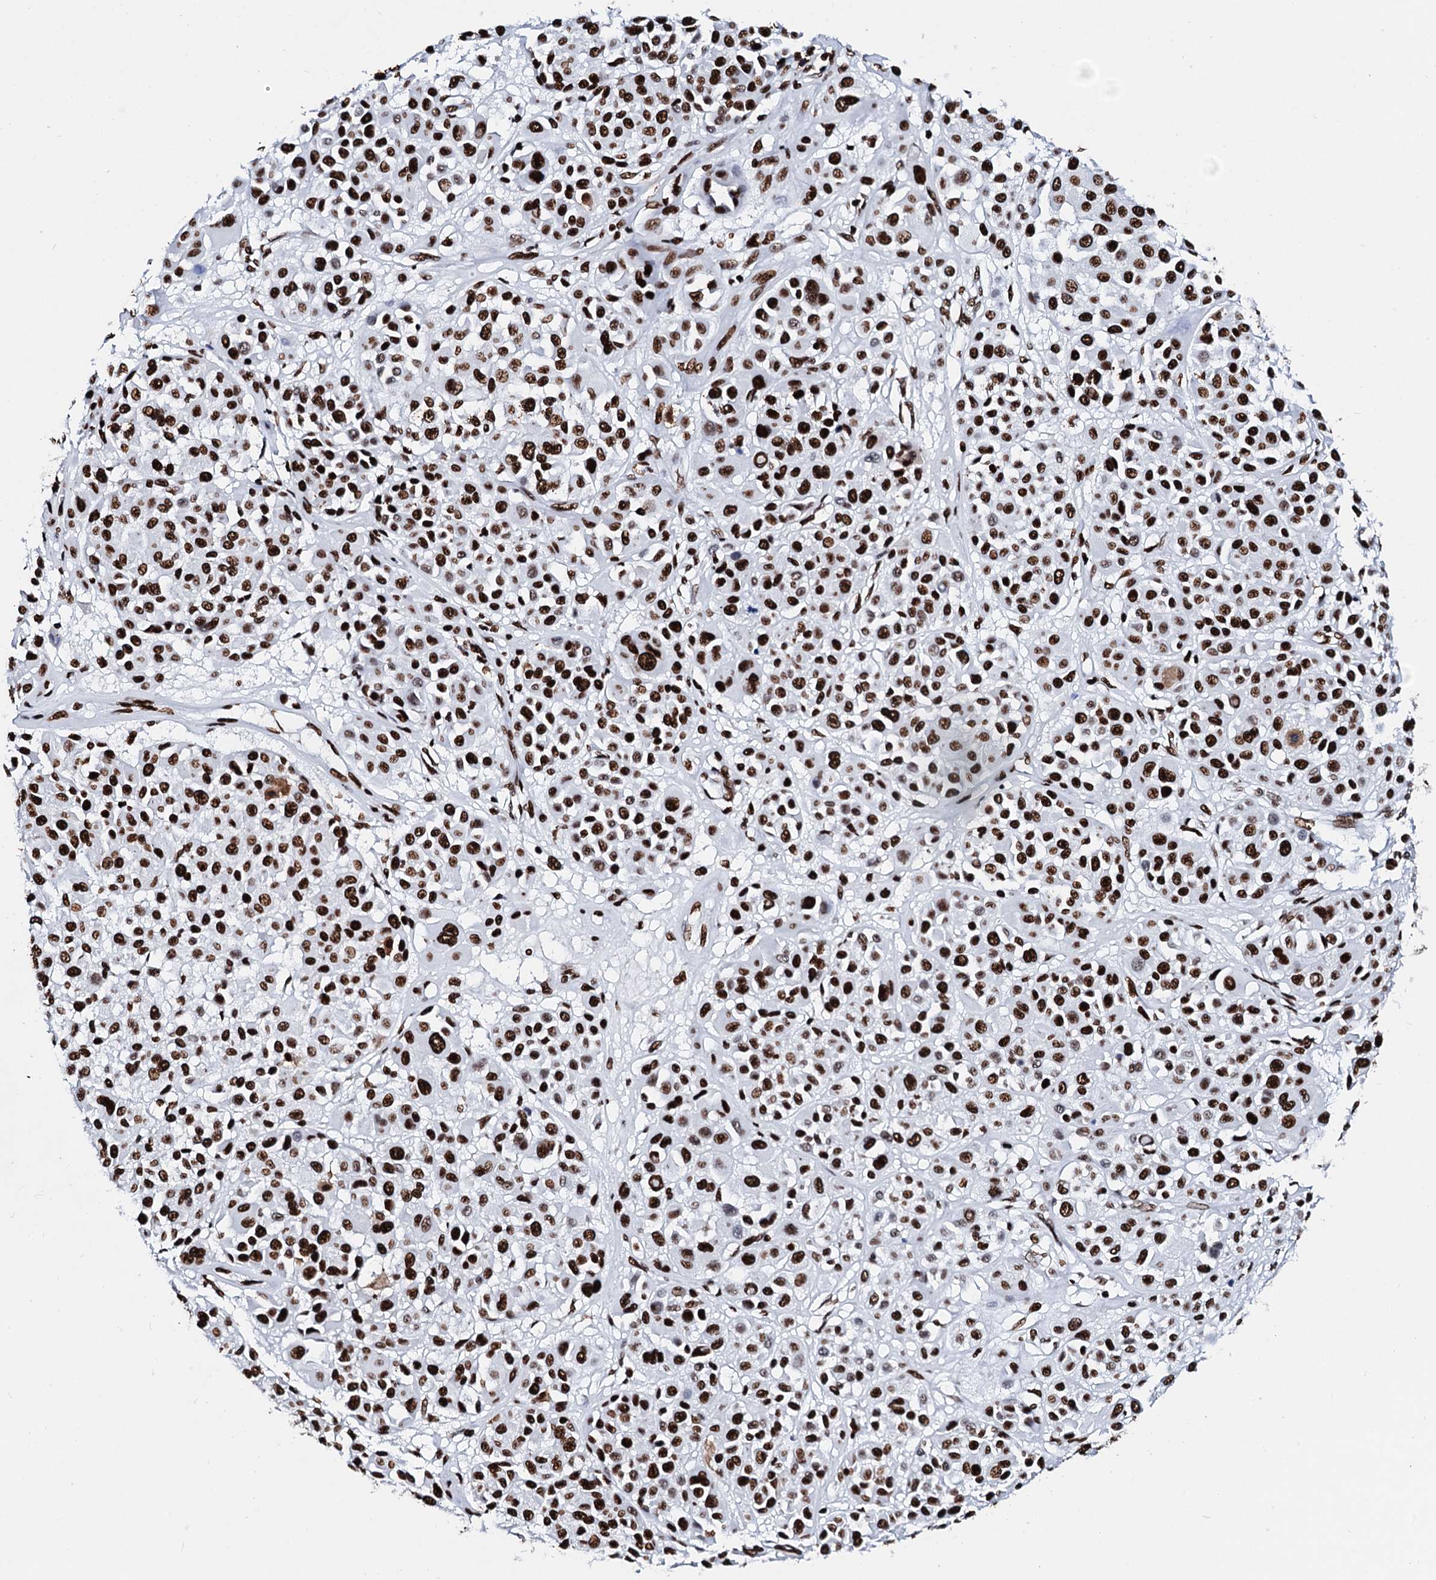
{"staining": {"intensity": "strong", "quantity": ">75%", "location": "nuclear"}, "tissue": "melanoma", "cell_type": "Tumor cells", "image_type": "cancer", "snomed": [{"axis": "morphology", "description": "Malignant melanoma, Metastatic site"}, {"axis": "topography", "description": "Soft tissue"}], "caption": "Tumor cells demonstrate high levels of strong nuclear expression in about >75% of cells in melanoma. (DAB (3,3'-diaminobenzidine) = brown stain, brightfield microscopy at high magnification).", "gene": "RALY", "patient": {"sex": "male", "age": 41}}